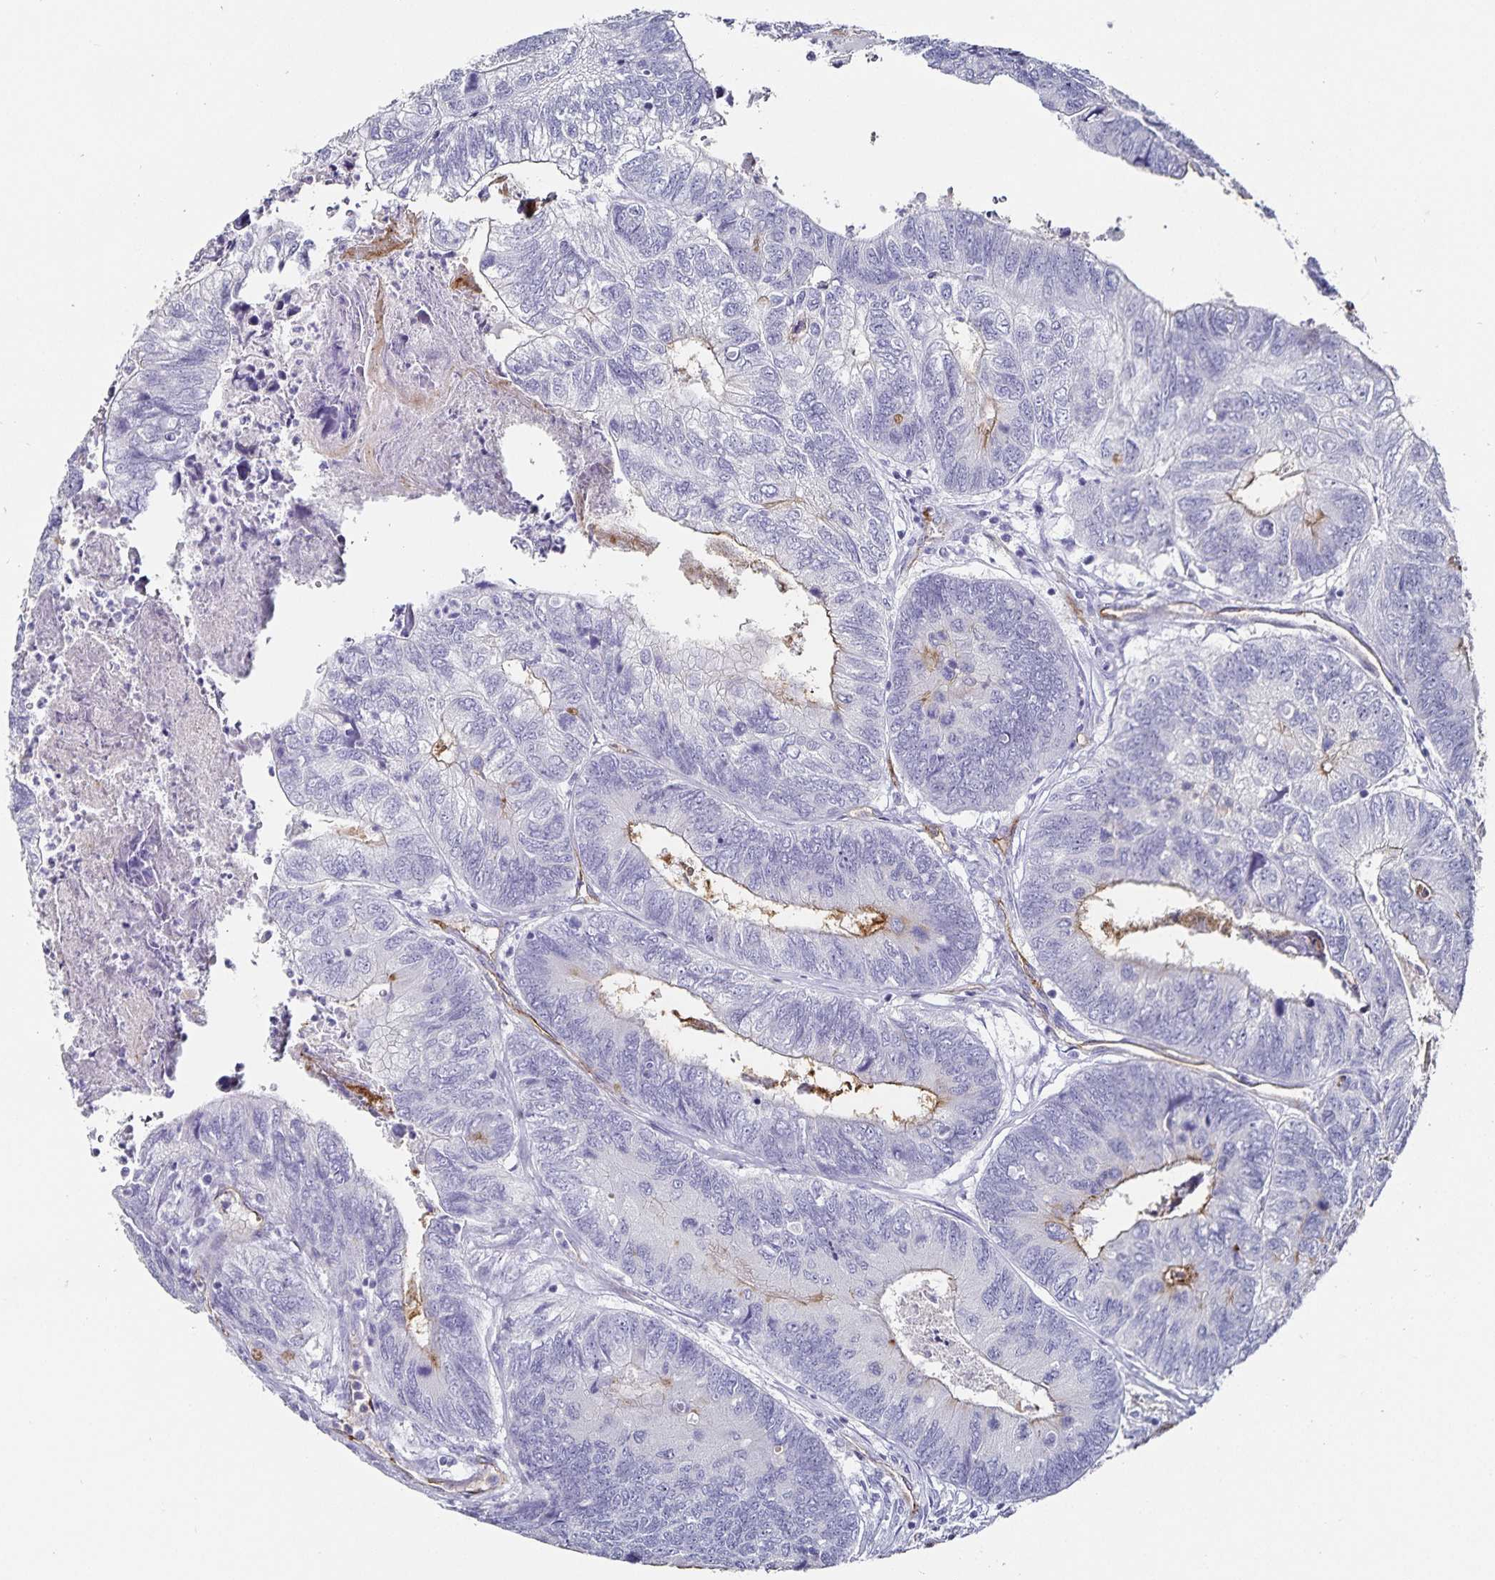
{"staining": {"intensity": "negative", "quantity": "none", "location": "none"}, "tissue": "colorectal cancer", "cell_type": "Tumor cells", "image_type": "cancer", "snomed": [{"axis": "morphology", "description": "Adenocarcinoma, NOS"}, {"axis": "topography", "description": "Colon"}], "caption": "Immunohistochemistry (IHC) photomicrograph of adenocarcinoma (colorectal) stained for a protein (brown), which shows no staining in tumor cells.", "gene": "PODXL", "patient": {"sex": "female", "age": 67}}